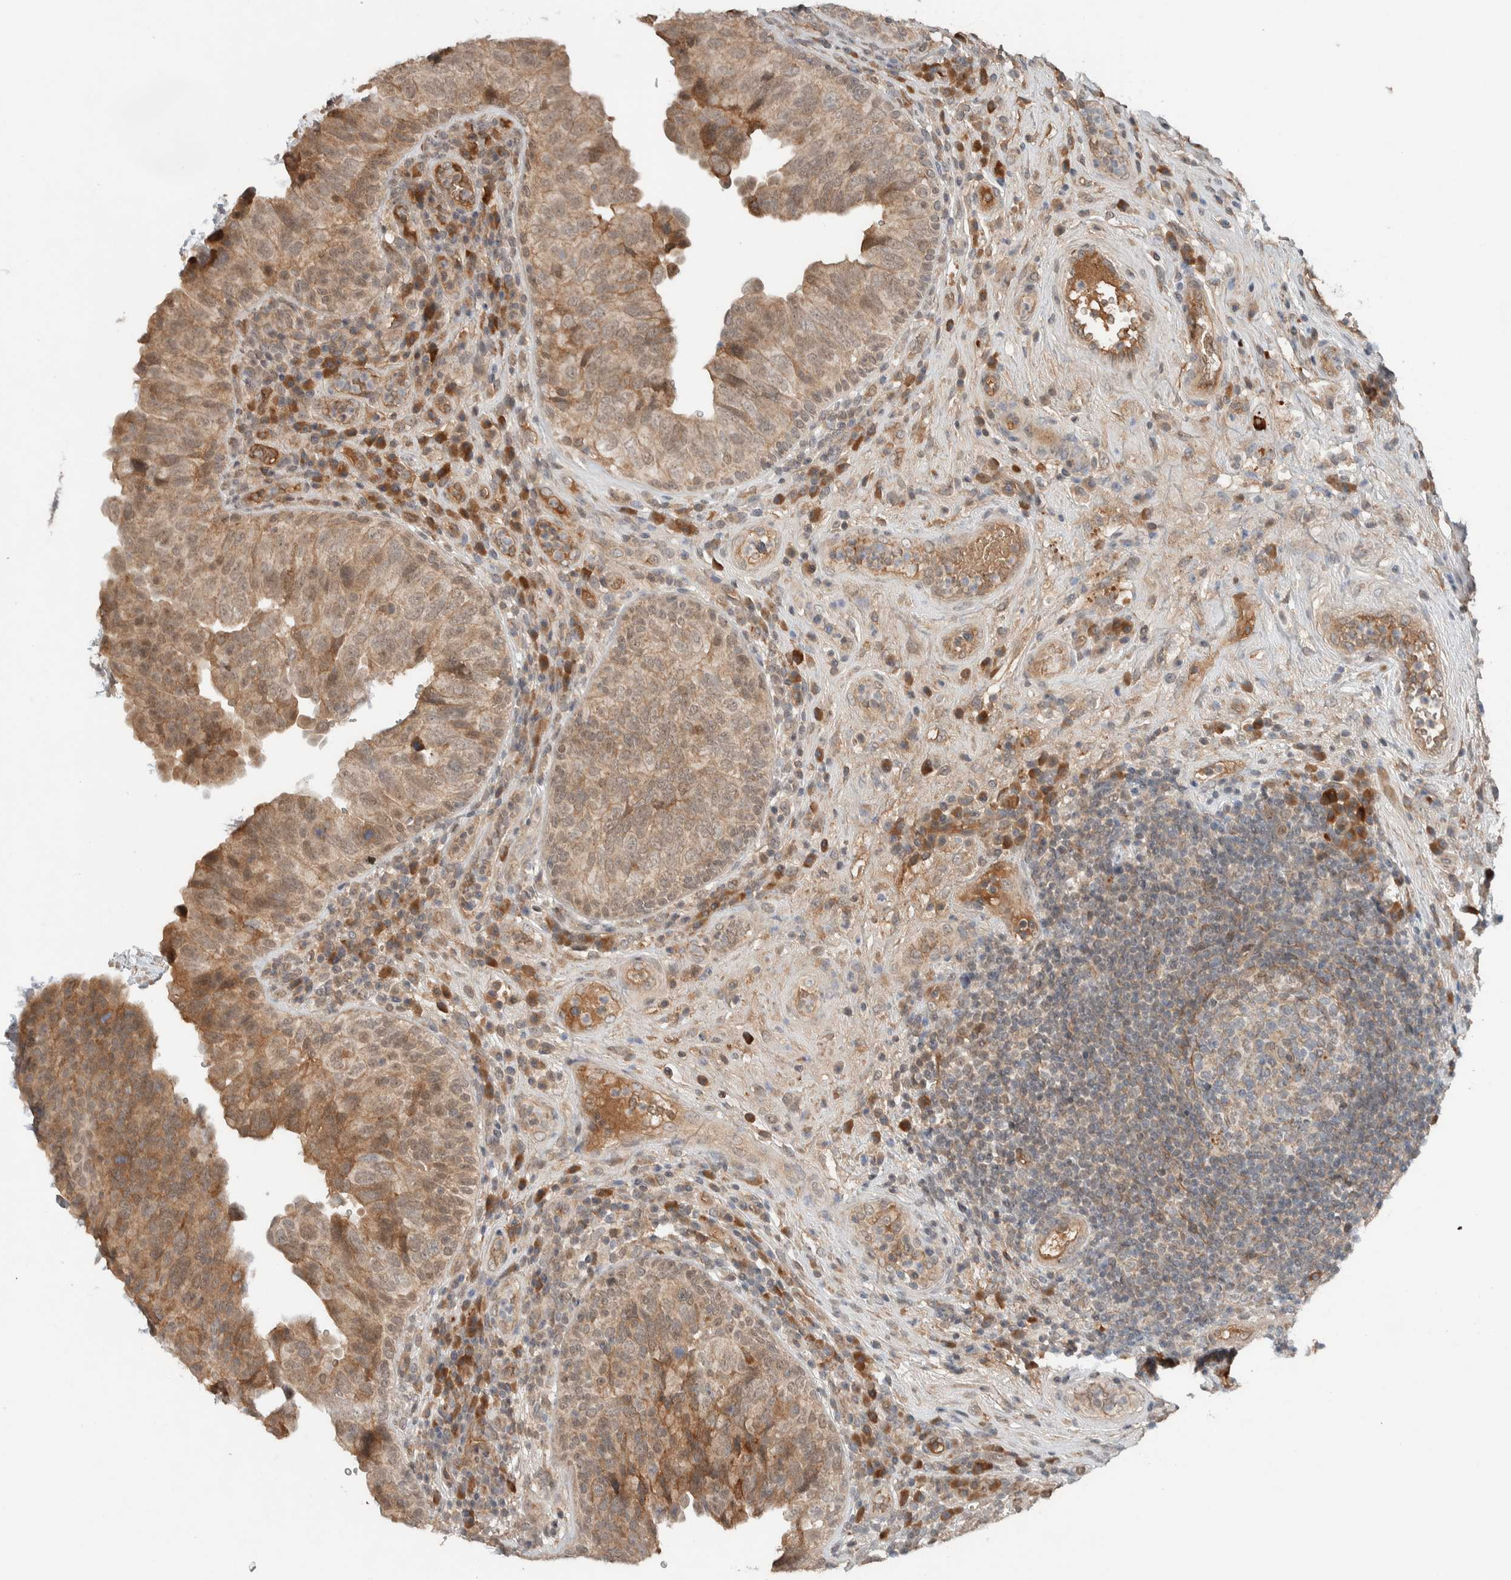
{"staining": {"intensity": "weak", "quantity": ">75%", "location": "cytoplasmic/membranous"}, "tissue": "urothelial cancer", "cell_type": "Tumor cells", "image_type": "cancer", "snomed": [{"axis": "morphology", "description": "Urothelial carcinoma, High grade"}, {"axis": "topography", "description": "Urinary bladder"}], "caption": "Urothelial cancer tissue demonstrates weak cytoplasmic/membranous positivity in approximately >75% of tumor cells", "gene": "ARMC7", "patient": {"sex": "female", "age": 82}}